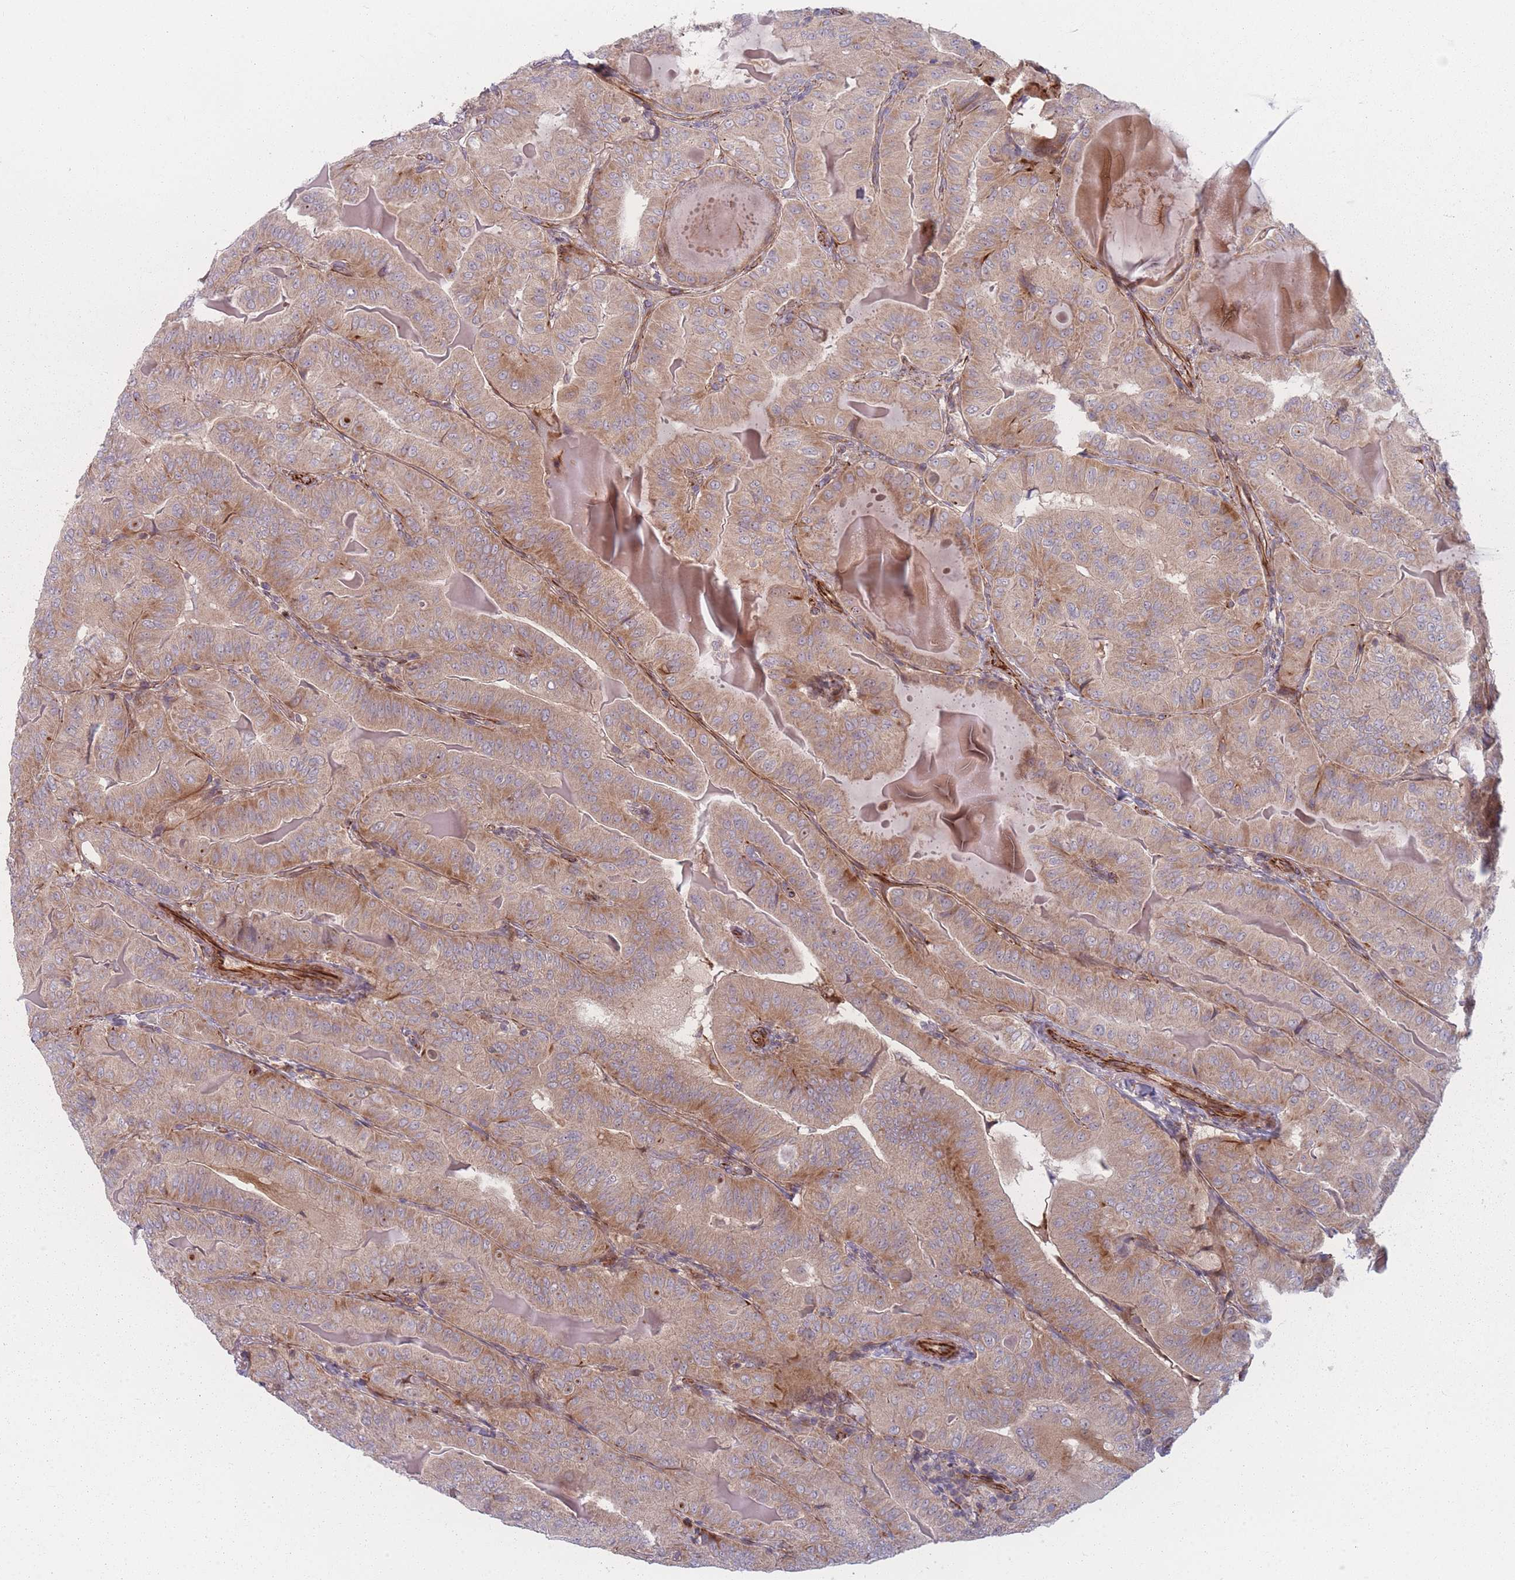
{"staining": {"intensity": "moderate", "quantity": ">75%", "location": "cytoplasmic/membranous"}, "tissue": "thyroid cancer", "cell_type": "Tumor cells", "image_type": "cancer", "snomed": [{"axis": "morphology", "description": "Papillary adenocarcinoma, NOS"}, {"axis": "topography", "description": "Thyroid gland"}], "caption": "Protein positivity by immunohistochemistry displays moderate cytoplasmic/membranous staining in about >75% of tumor cells in thyroid papillary adenocarcinoma.", "gene": "EEF1AKMT2", "patient": {"sex": "female", "age": 68}}